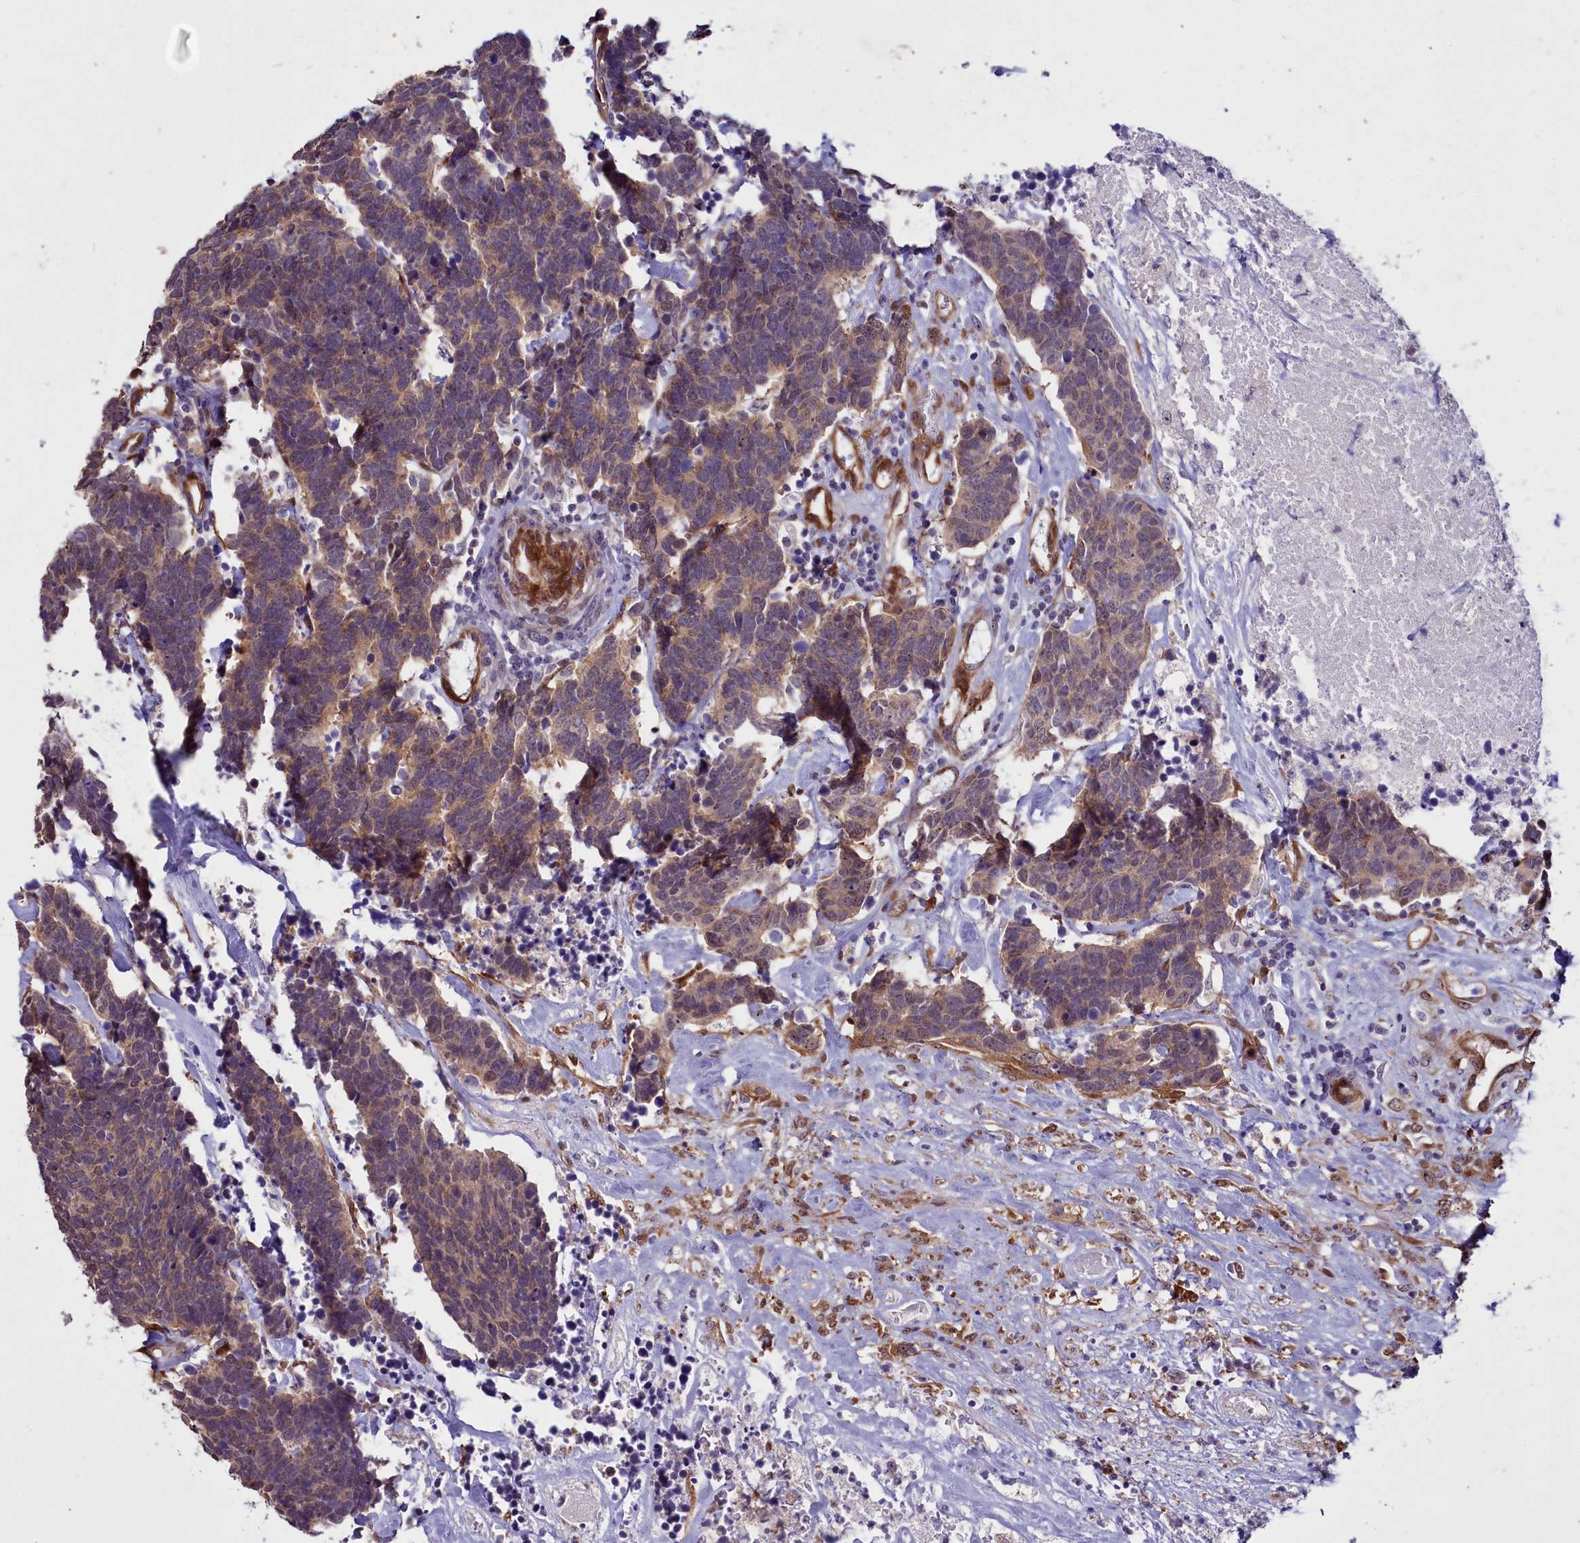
{"staining": {"intensity": "weak", "quantity": ">75%", "location": "cytoplasmic/membranous"}, "tissue": "carcinoid", "cell_type": "Tumor cells", "image_type": "cancer", "snomed": [{"axis": "morphology", "description": "Carcinoma, NOS"}, {"axis": "morphology", "description": "Carcinoid, malignant, NOS"}, {"axis": "topography", "description": "Urinary bladder"}], "caption": "Tumor cells reveal low levels of weak cytoplasmic/membranous positivity in approximately >75% of cells in human carcinoid.", "gene": "BCAR1", "patient": {"sex": "male", "age": 57}}